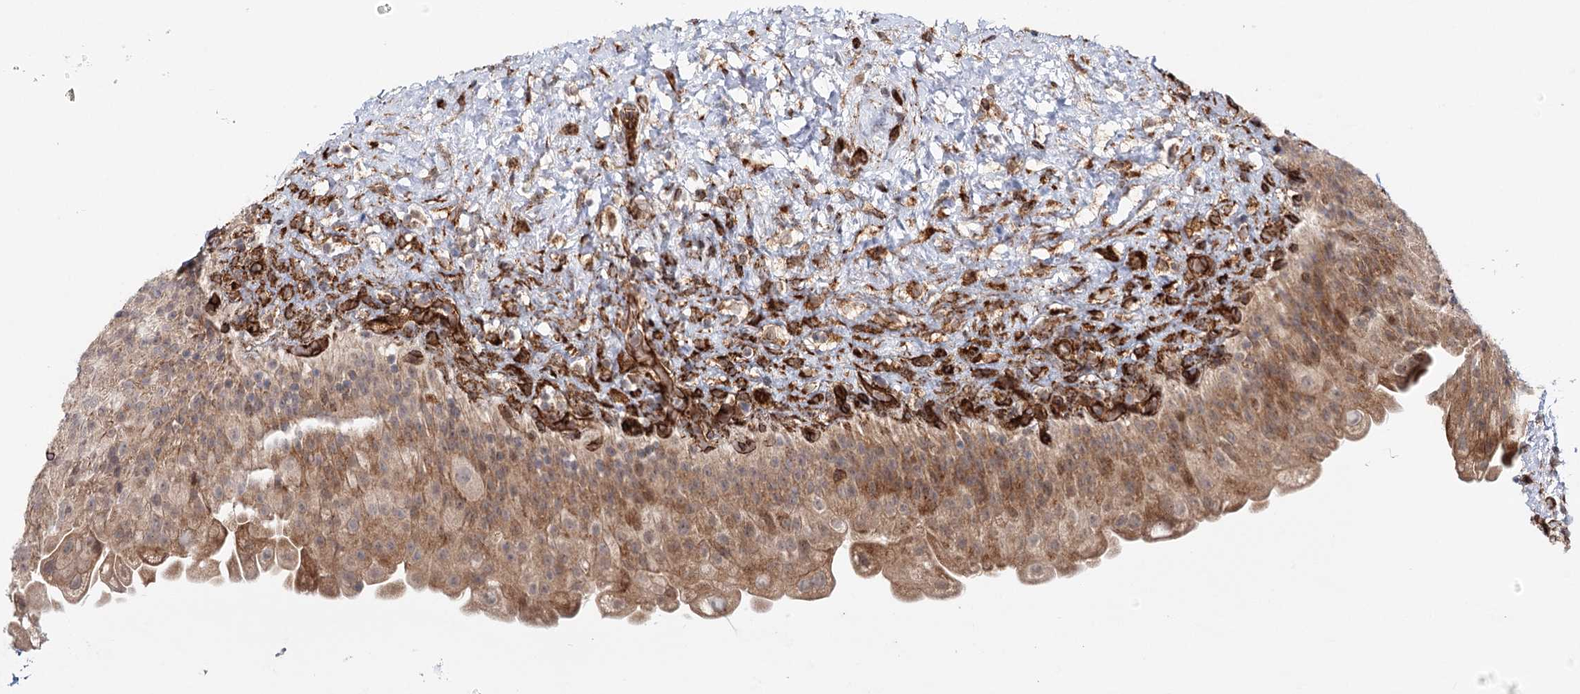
{"staining": {"intensity": "moderate", "quantity": ">75%", "location": "cytoplasmic/membranous"}, "tissue": "urinary bladder", "cell_type": "Urothelial cells", "image_type": "normal", "snomed": [{"axis": "morphology", "description": "Normal tissue, NOS"}, {"axis": "topography", "description": "Urinary bladder"}], "caption": "Protein staining exhibits moderate cytoplasmic/membranous staining in about >75% of urothelial cells in normal urinary bladder.", "gene": "MKNK1", "patient": {"sex": "female", "age": 27}}